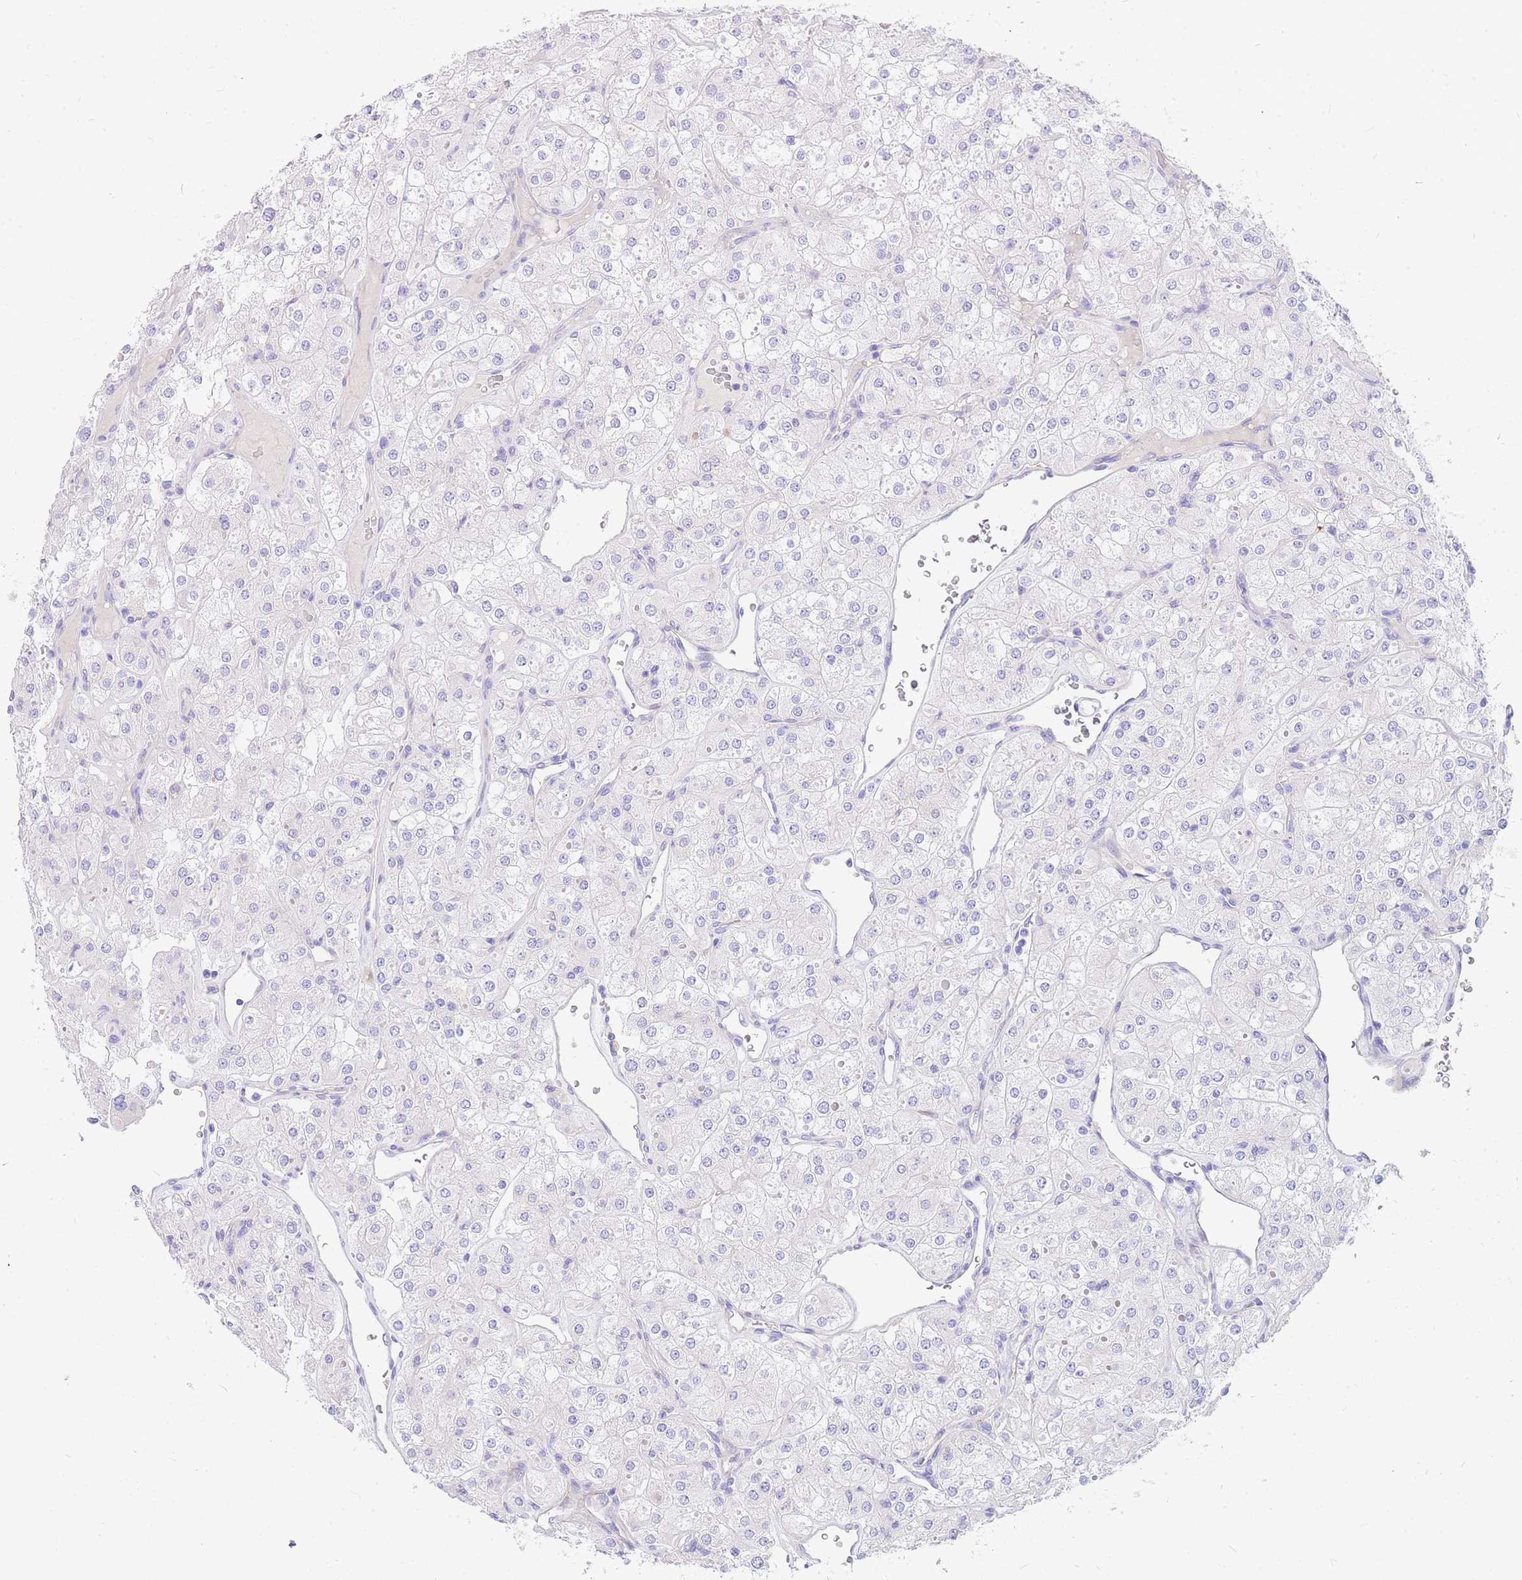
{"staining": {"intensity": "negative", "quantity": "none", "location": "none"}, "tissue": "renal cancer", "cell_type": "Tumor cells", "image_type": "cancer", "snomed": [{"axis": "morphology", "description": "Adenocarcinoma, NOS"}, {"axis": "topography", "description": "Kidney"}], "caption": "Protein analysis of renal cancer (adenocarcinoma) displays no significant staining in tumor cells. (Brightfield microscopy of DAB immunohistochemistry (IHC) at high magnification).", "gene": "UPK1A", "patient": {"sex": "male", "age": 77}}